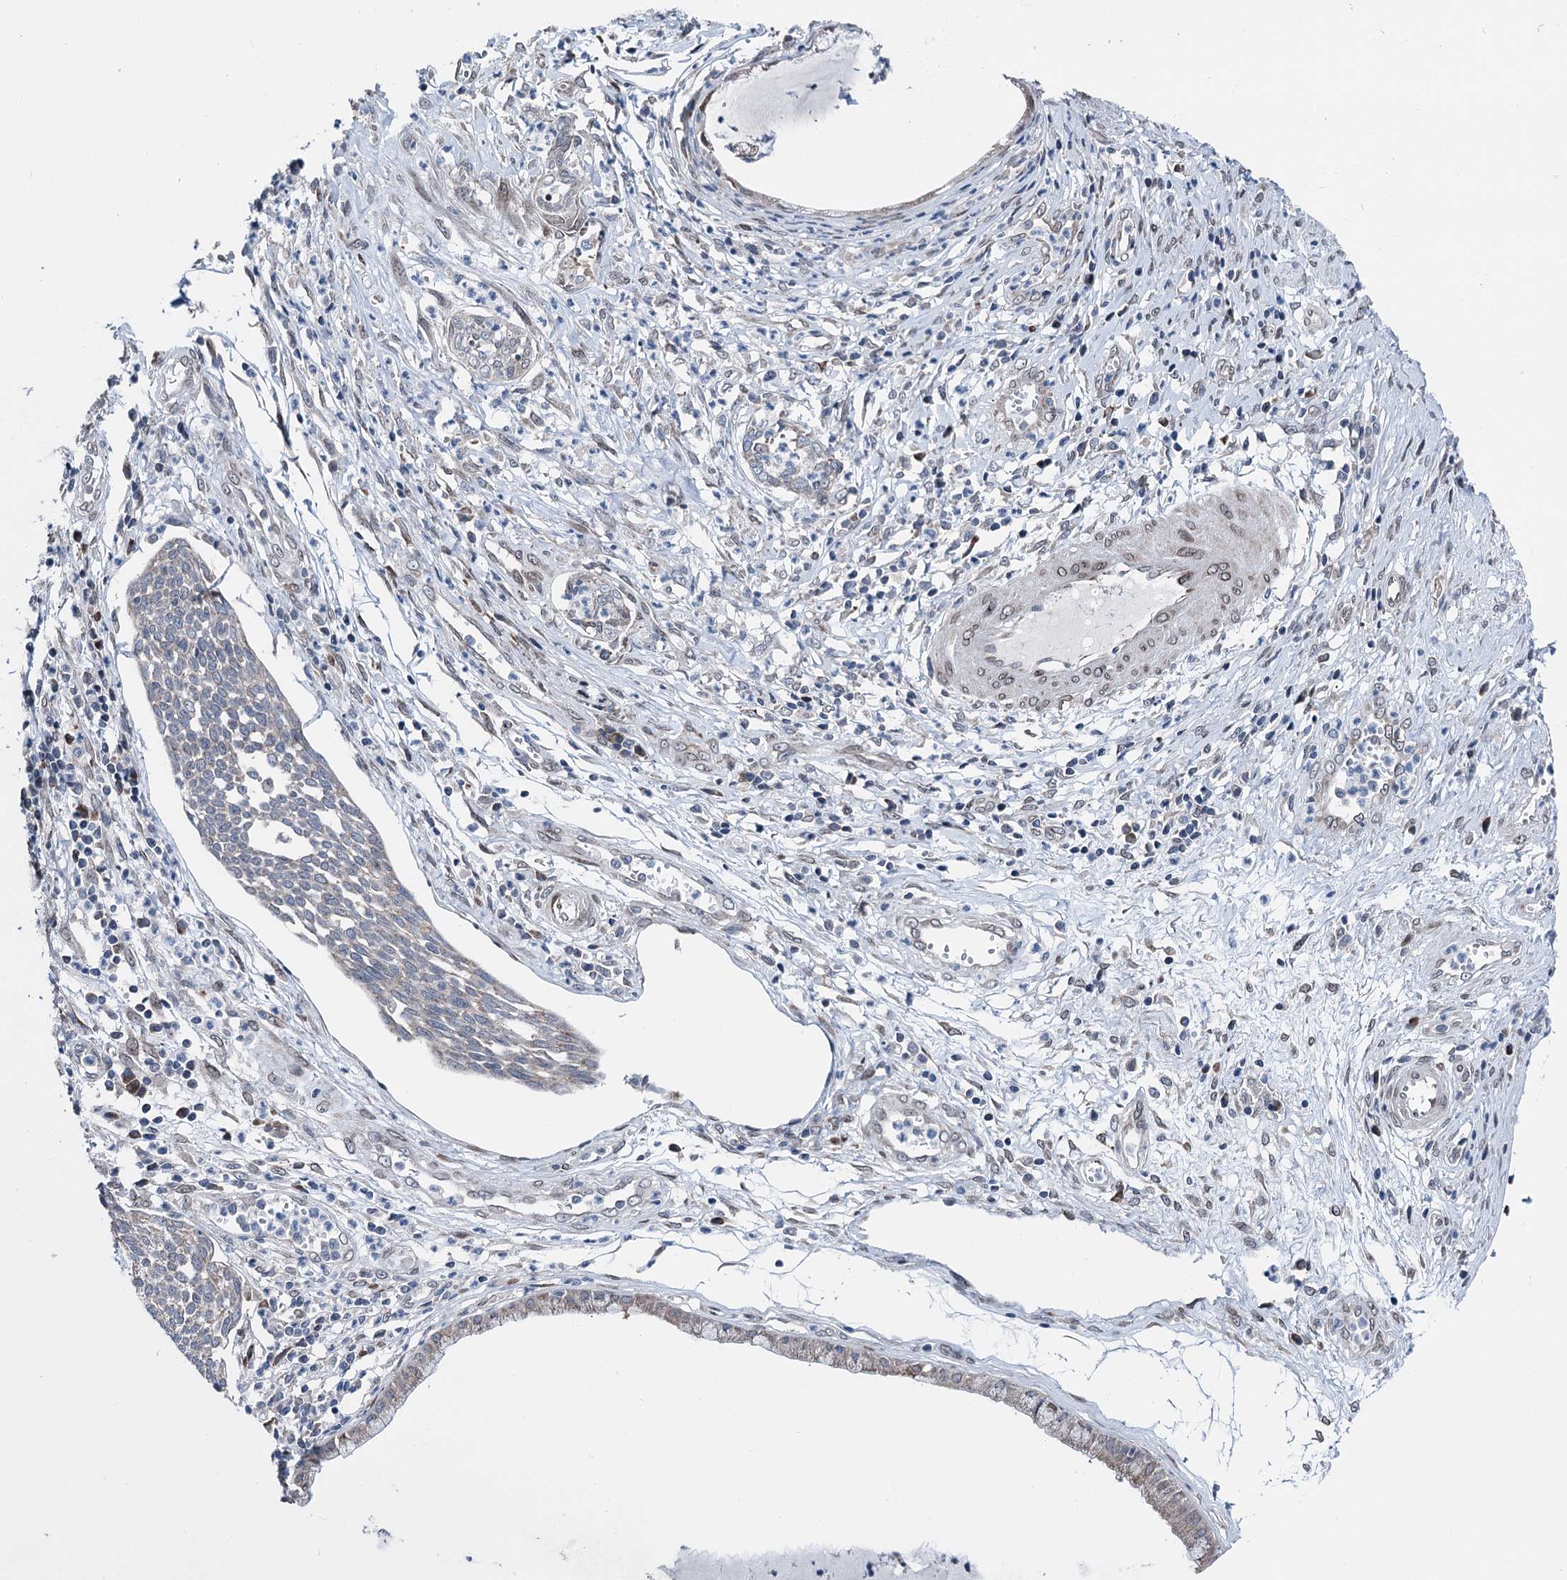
{"staining": {"intensity": "negative", "quantity": "none", "location": "none"}, "tissue": "cervical cancer", "cell_type": "Tumor cells", "image_type": "cancer", "snomed": [{"axis": "morphology", "description": "Squamous cell carcinoma, NOS"}, {"axis": "topography", "description": "Cervix"}], "caption": "Tumor cells show no significant protein expression in cervical squamous cell carcinoma.", "gene": "MRPL14", "patient": {"sex": "female", "age": 34}}